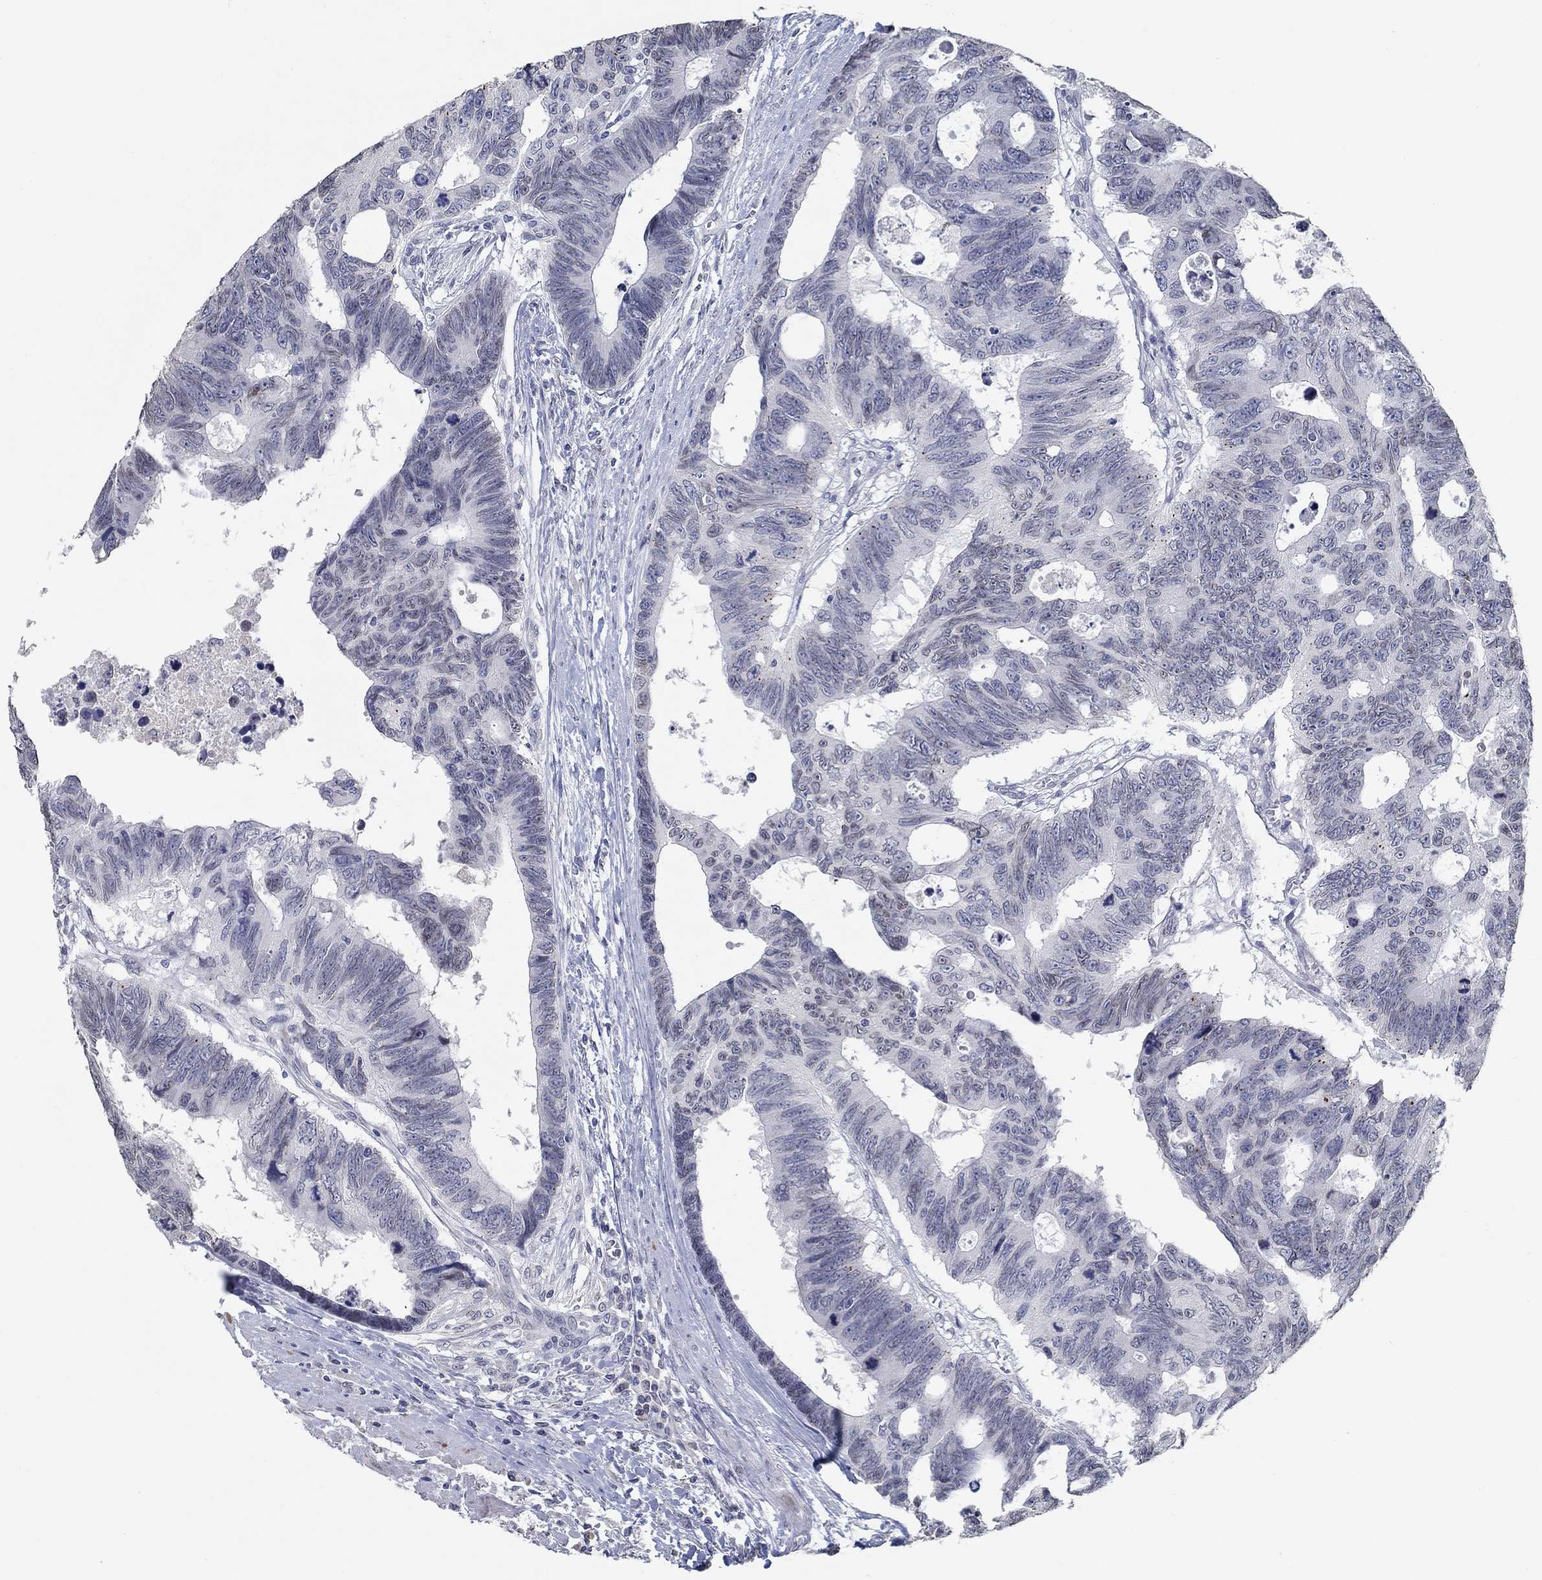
{"staining": {"intensity": "negative", "quantity": "none", "location": "none"}, "tissue": "colorectal cancer", "cell_type": "Tumor cells", "image_type": "cancer", "snomed": [{"axis": "morphology", "description": "Adenocarcinoma, NOS"}, {"axis": "topography", "description": "Colon"}], "caption": "Immunohistochemistry (IHC) image of neoplastic tissue: human colorectal cancer stained with DAB reveals no significant protein expression in tumor cells.", "gene": "NUP155", "patient": {"sex": "female", "age": 77}}